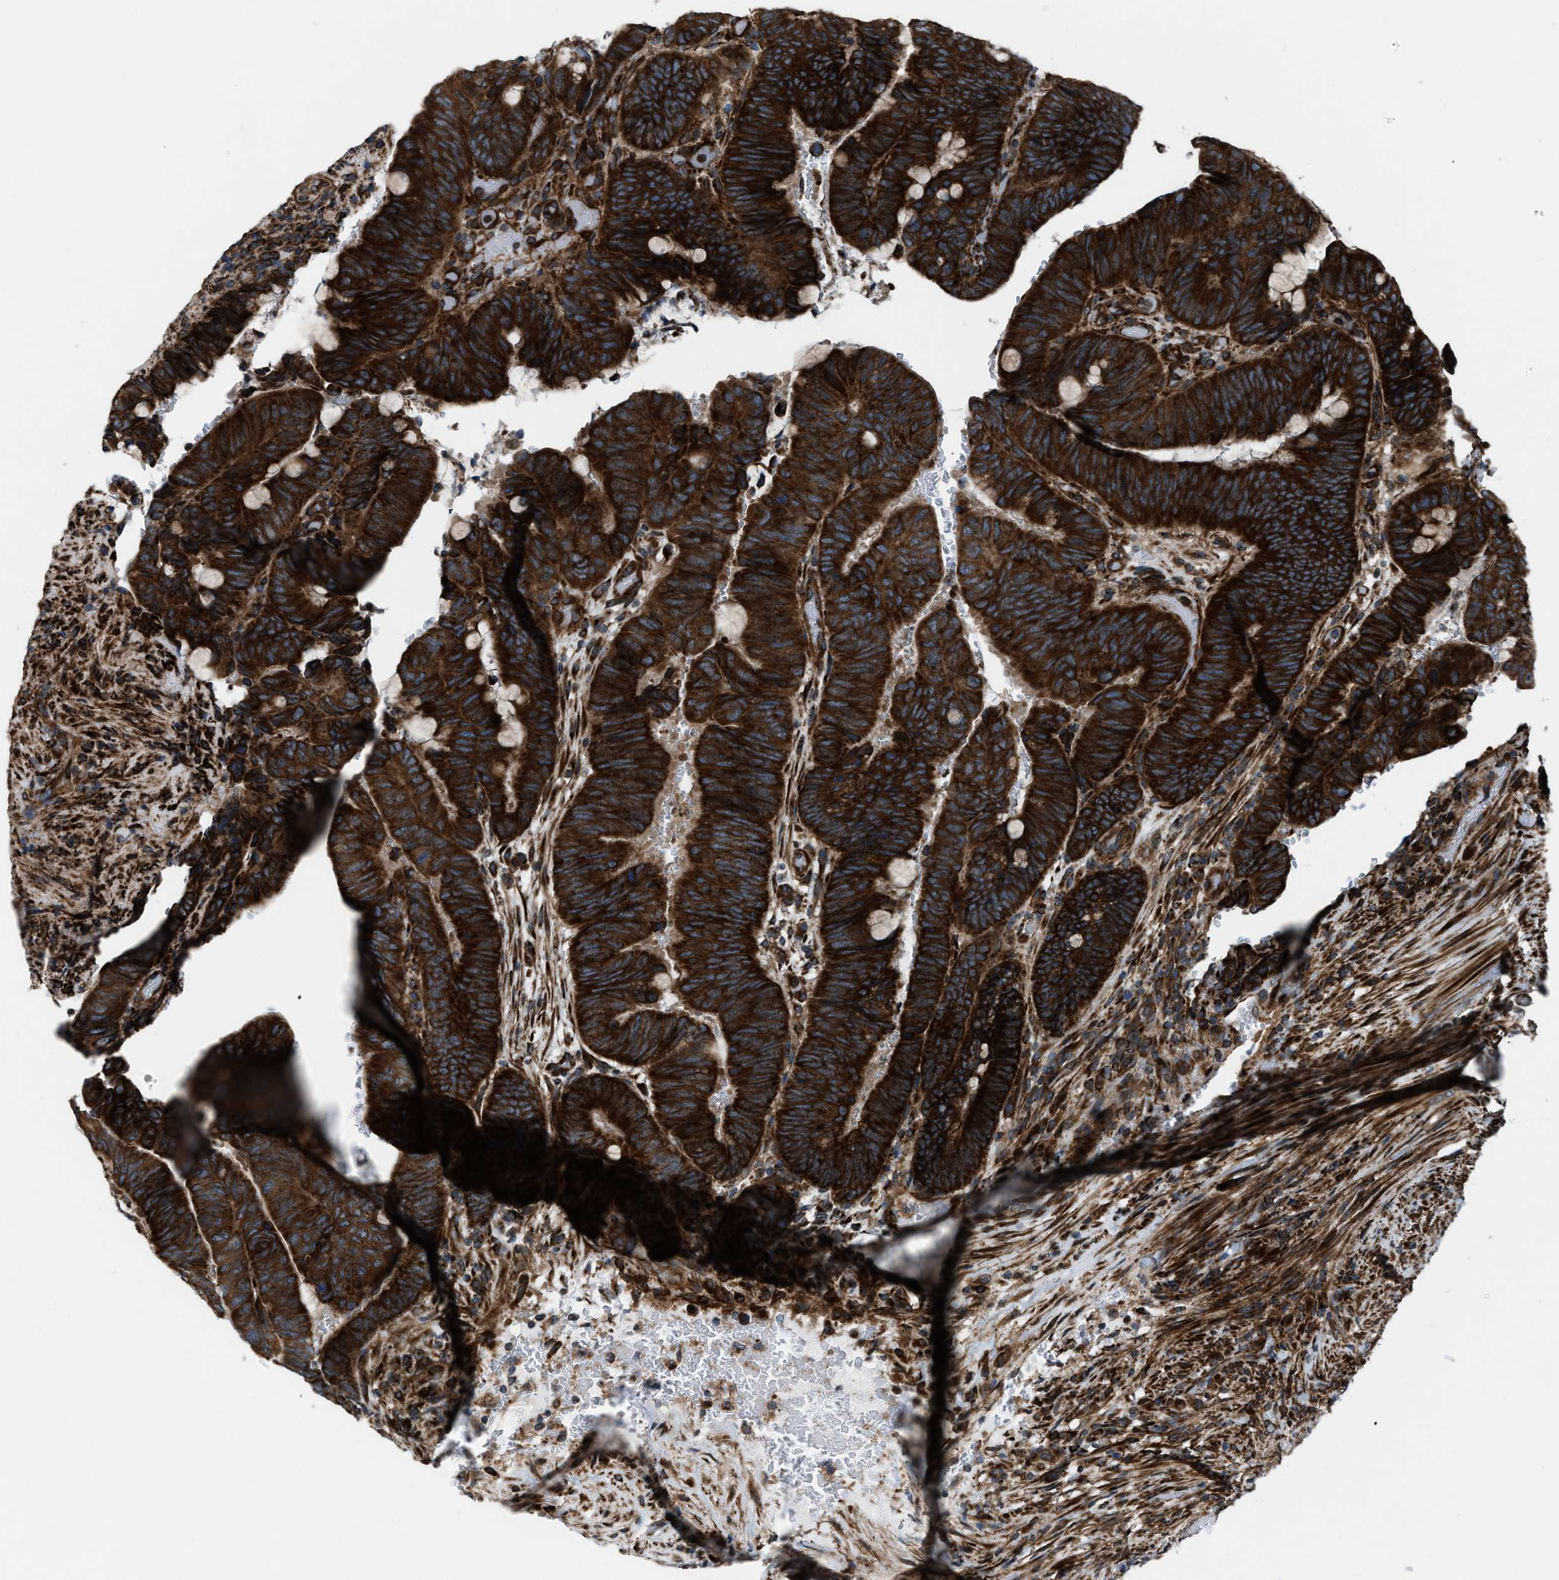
{"staining": {"intensity": "strong", "quantity": ">75%", "location": "cytoplasmic/membranous"}, "tissue": "colorectal cancer", "cell_type": "Tumor cells", "image_type": "cancer", "snomed": [{"axis": "morphology", "description": "Normal tissue, NOS"}, {"axis": "morphology", "description": "Adenocarcinoma, NOS"}, {"axis": "topography", "description": "Rectum"}], "caption": "Tumor cells show high levels of strong cytoplasmic/membranous expression in about >75% of cells in human colorectal cancer.", "gene": "PER3", "patient": {"sex": "male", "age": 92}}